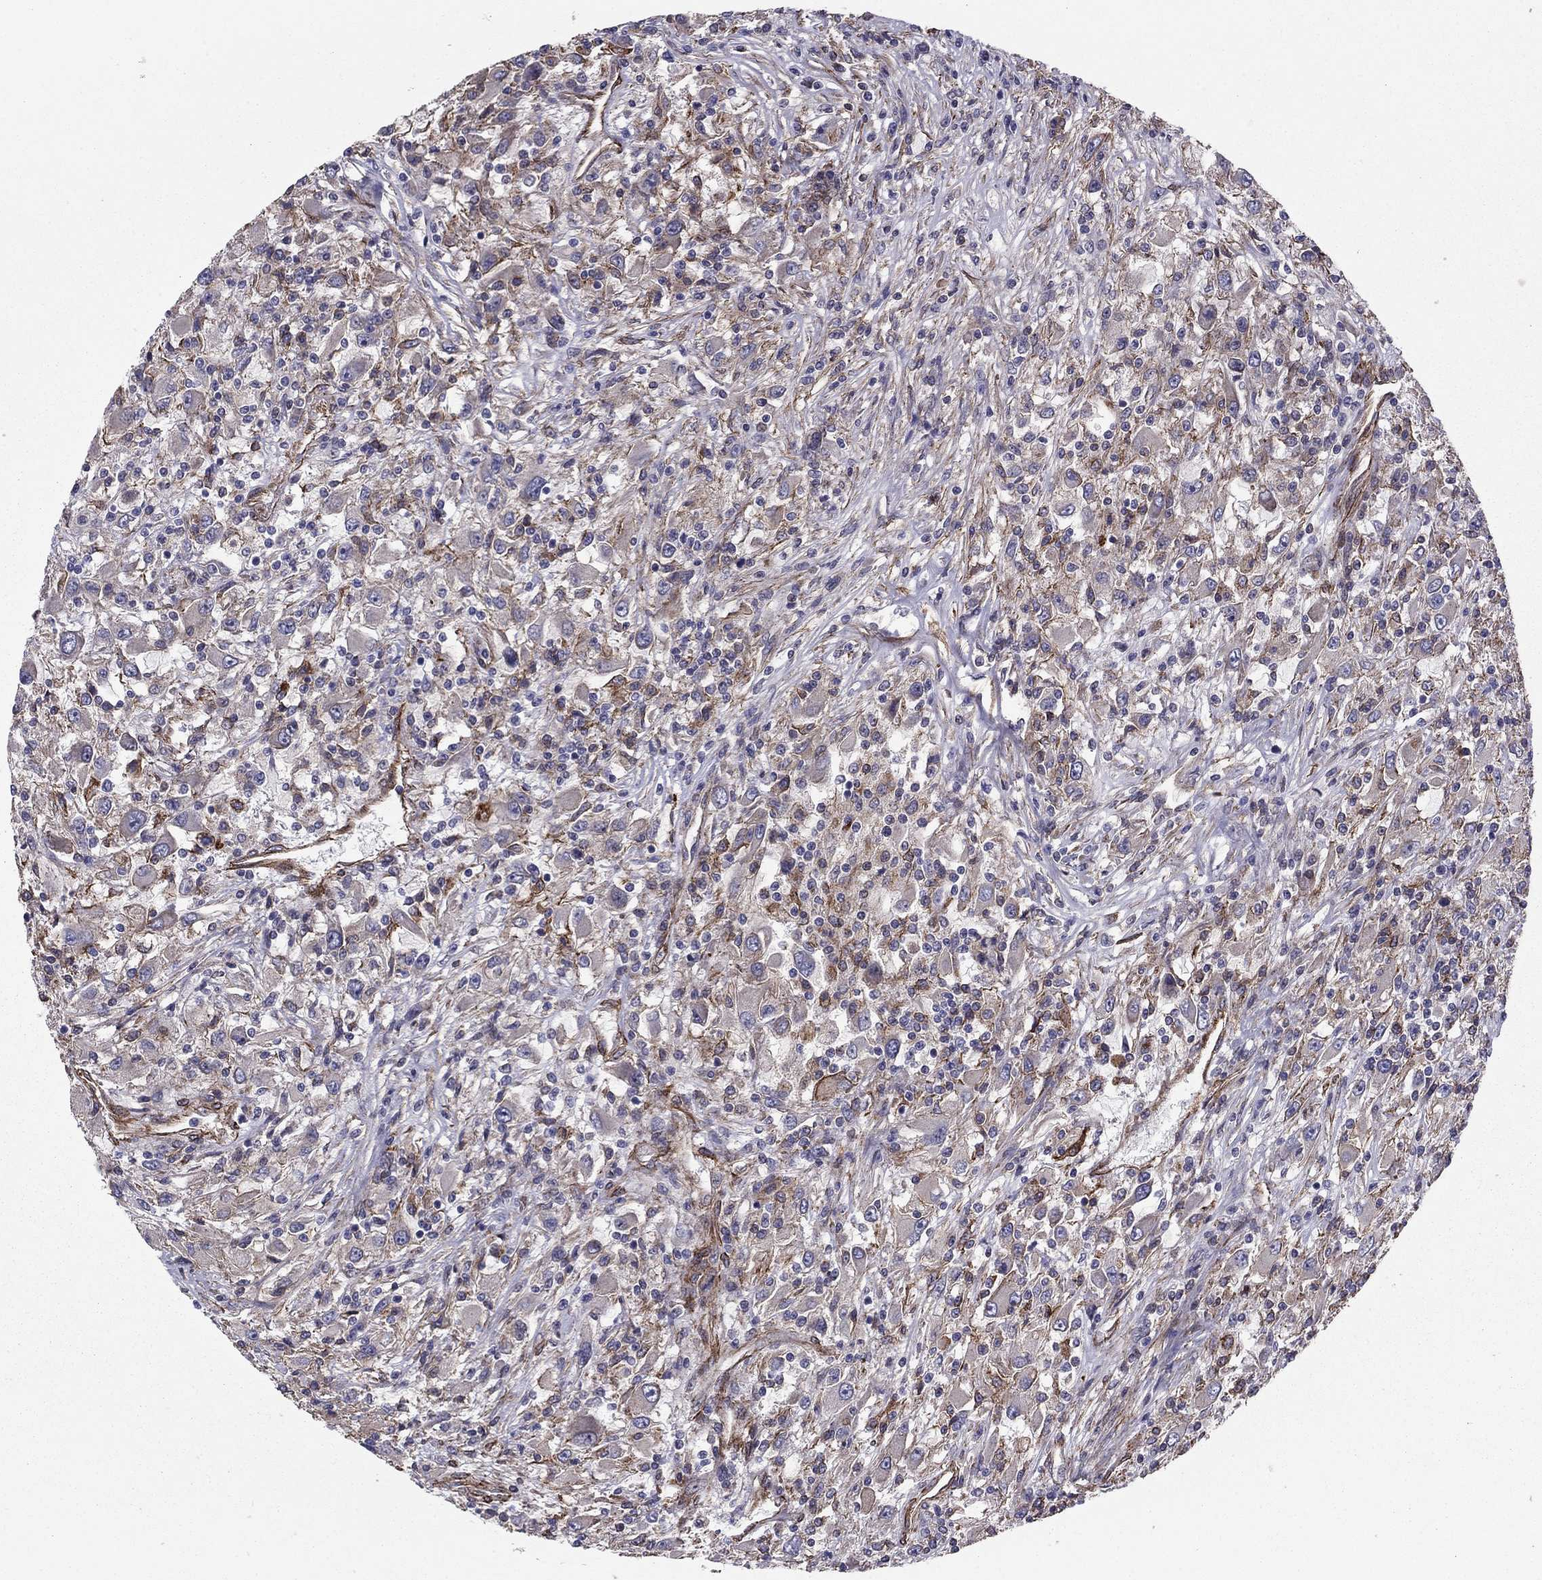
{"staining": {"intensity": "negative", "quantity": "none", "location": "none"}, "tissue": "renal cancer", "cell_type": "Tumor cells", "image_type": "cancer", "snomed": [{"axis": "morphology", "description": "Adenocarcinoma, NOS"}, {"axis": "topography", "description": "Kidney"}], "caption": "There is no significant positivity in tumor cells of adenocarcinoma (renal). (DAB (3,3'-diaminobenzidine) immunohistochemistry visualized using brightfield microscopy, high magnification).", "gene": "SHMT1", "patient": {"sex": "female", "age": 67}}